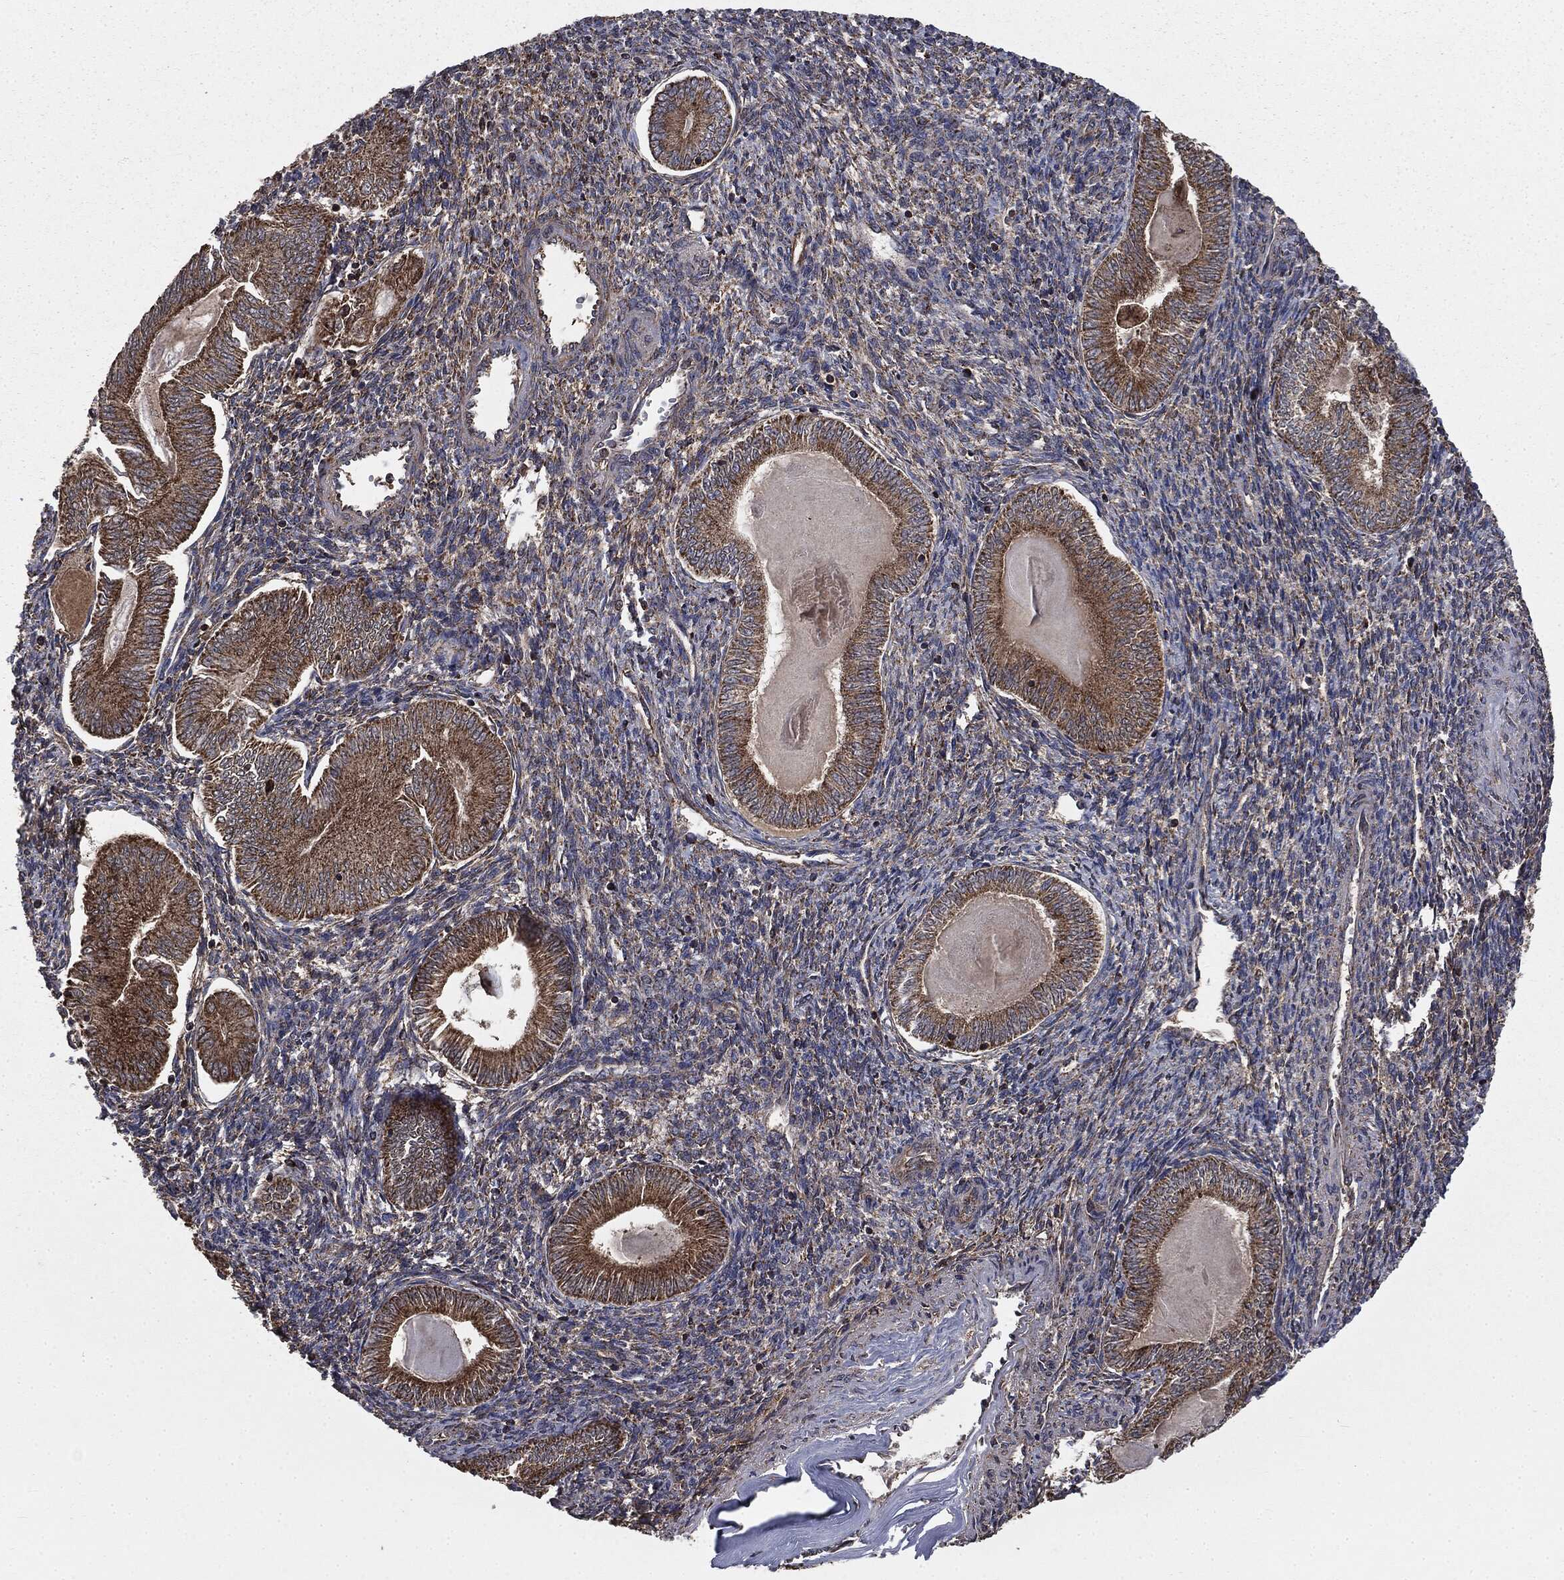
{"staining": {"intensity": "strong", "quantity": ">75%", "location": "cytoplasmic/membranous"}, "tissue": "endometrial cancer", "cell_type": "Tumor cells", "image_type": "cancer", "snomed": [{"axis": "morphology", "description": "Carcinoma, NOS"}, {"axis": "topography", "description": "Uterus"}], "caption": "Protein expression analysis of carcinoma (endometrial) displays strong cytoplasmic/membranous expression in approximately >75% of tumor cells.", "gene": "MAPK6", "patient": {"sex": "female", "age": 76}}